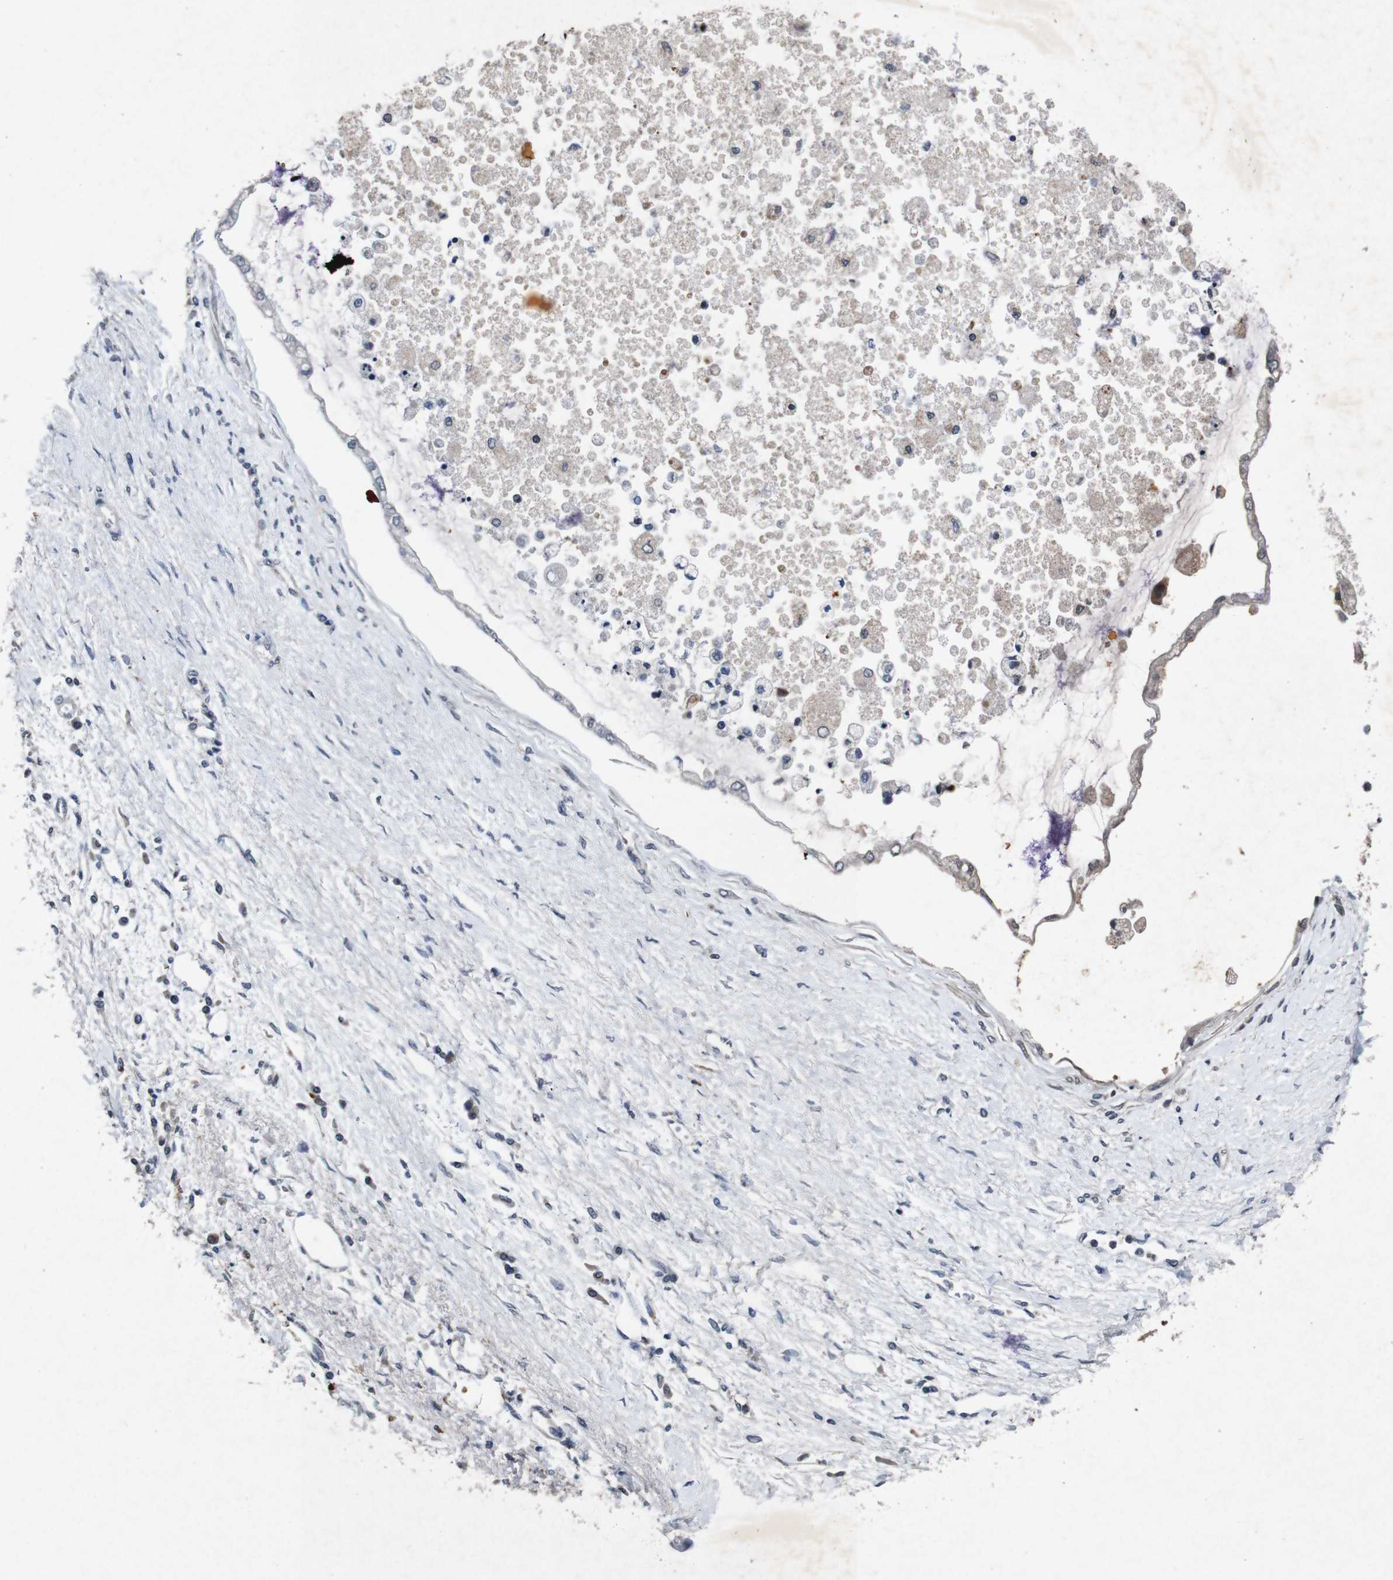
{"staining": {"intensity": "negative", "quantity": "none", "location": "none"}, "tissue": "liver cancer", "cell_type": "Tumor cells", "image_type": "cancer", "snomed": [{"axis": "morphology", "description": "Cholangiocarcinoma"}, {"axis": "topography", "description": "Liver"}], "caption": "A histopathology image of human cholangiocarcinoma (liver) is negative for staining in tumor cells. (DAB IHC visualized using brightfield microscopy, high magnification).", "gene": "AKT3", "patient": {"sex": "male", "age": 50}}